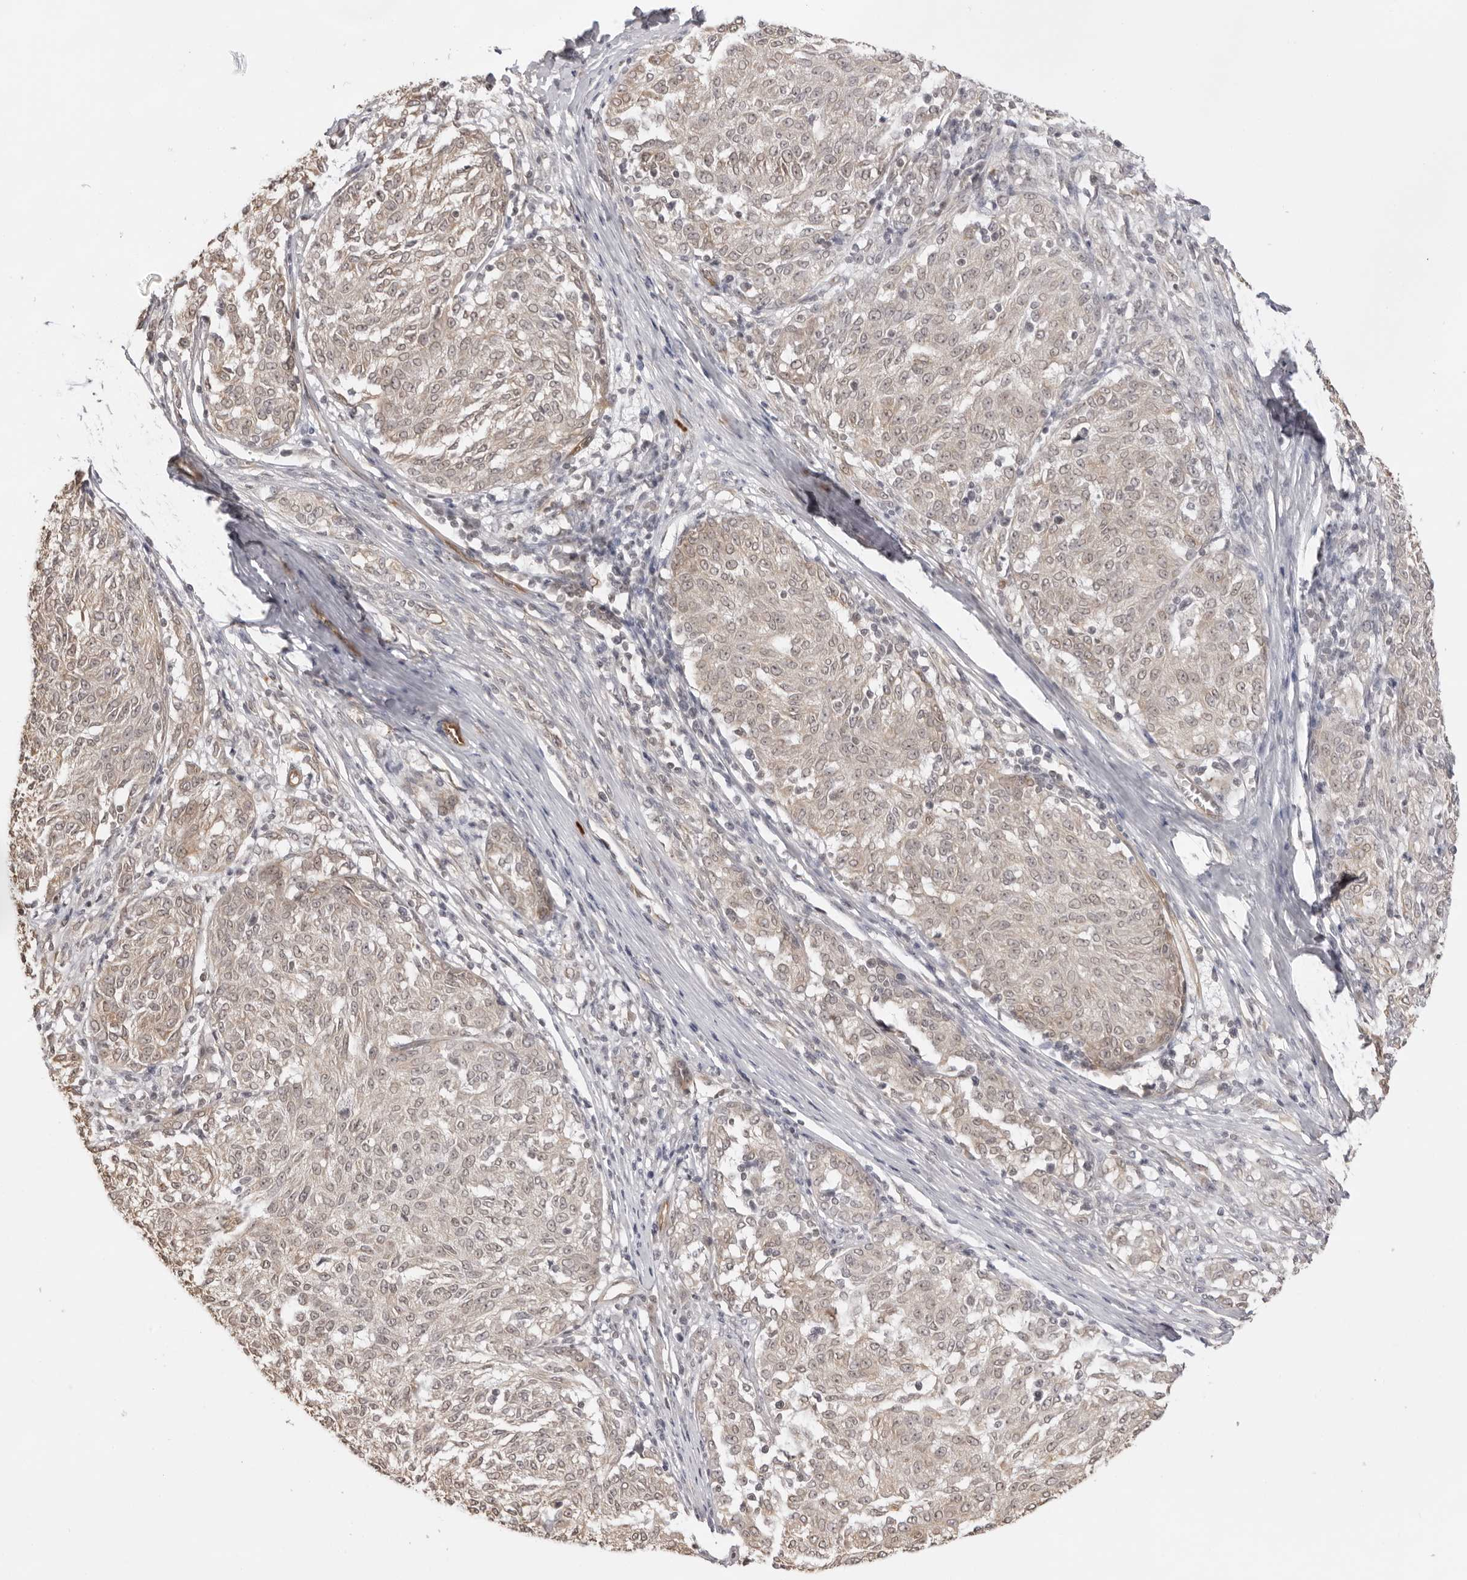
{"staining": {"intensity": "weak", "quantity": ">75%", "location": "cytoplasmic/membranous"}, "tissue": "melanoma", "cell_type": "Tumor cells", "image_type": "cancer", "snomed": [{"axis": "morphology", "description": "Malignant melanoma, NOS"}, {"axis": "topography", "description": "Skin"}], "caption": "DAB immunohistochemical staining of human melanoma reveals weak cytoplasmic/membranous protein positivity in approximately >75% of tumor cells.", "gene": "DYNLT5", "patient": {"sex": "female", "age": 72}}